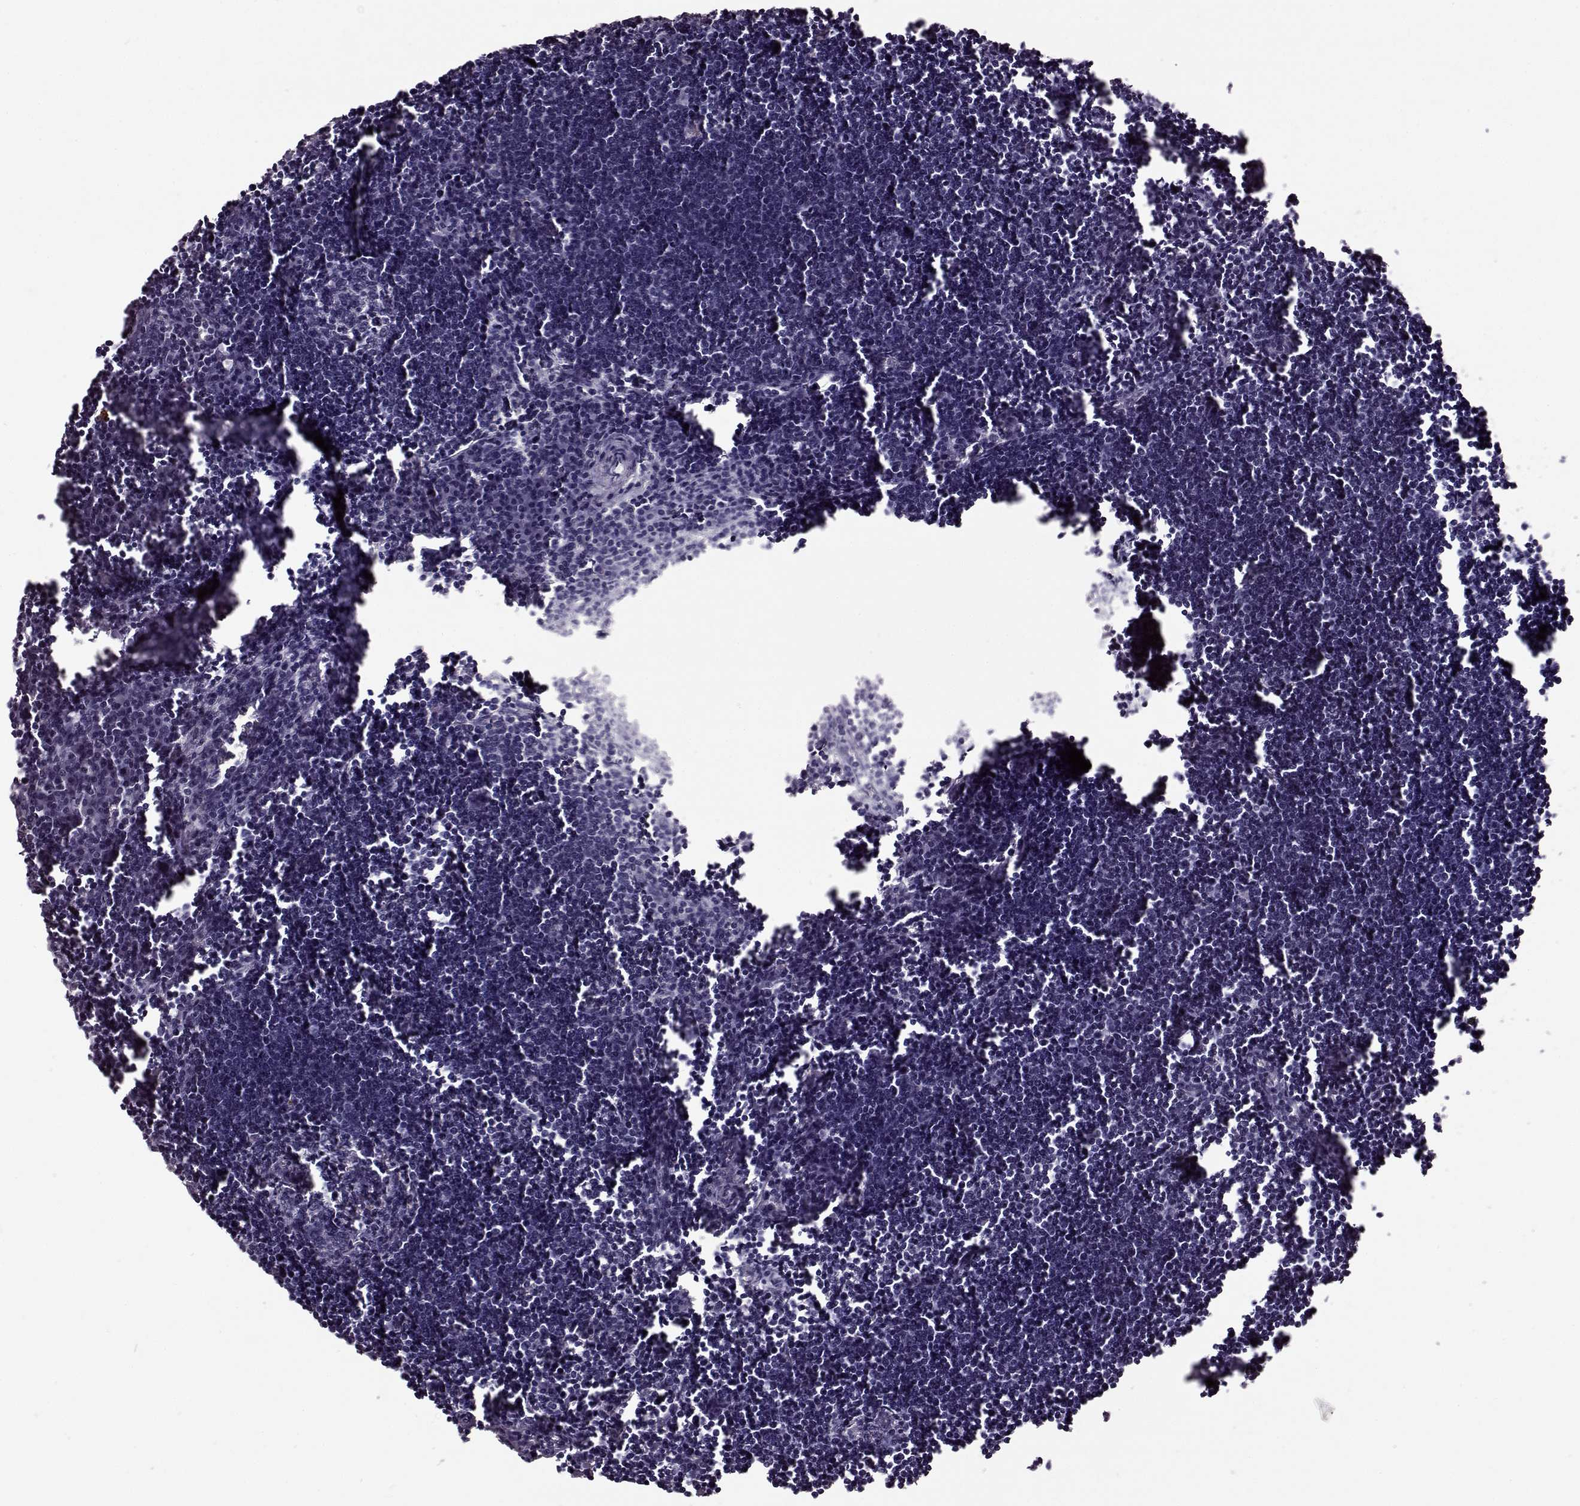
{"staining": {"intensity": "negative", "quantity": "none", "location": "none"}, "tissue": "lymph node", "cell_type": "Germinal center cells", "image_type": "normal", "snomed": [{"axis": "morphology", "description": "Normal tissue, NOS"}, {"axis": "topography", "description": "Lymph node"}], "caption": "Micrograph shows no protein expression in germinal center cells of benign lymph node. The staining was performed using DAB to visualize the protein expression in brown, while the nuclei were stained in blue with hematoxylin (Magnification: 20x).", "gene": "STX1A", "patient": {"sex": "male", "age": 55}}